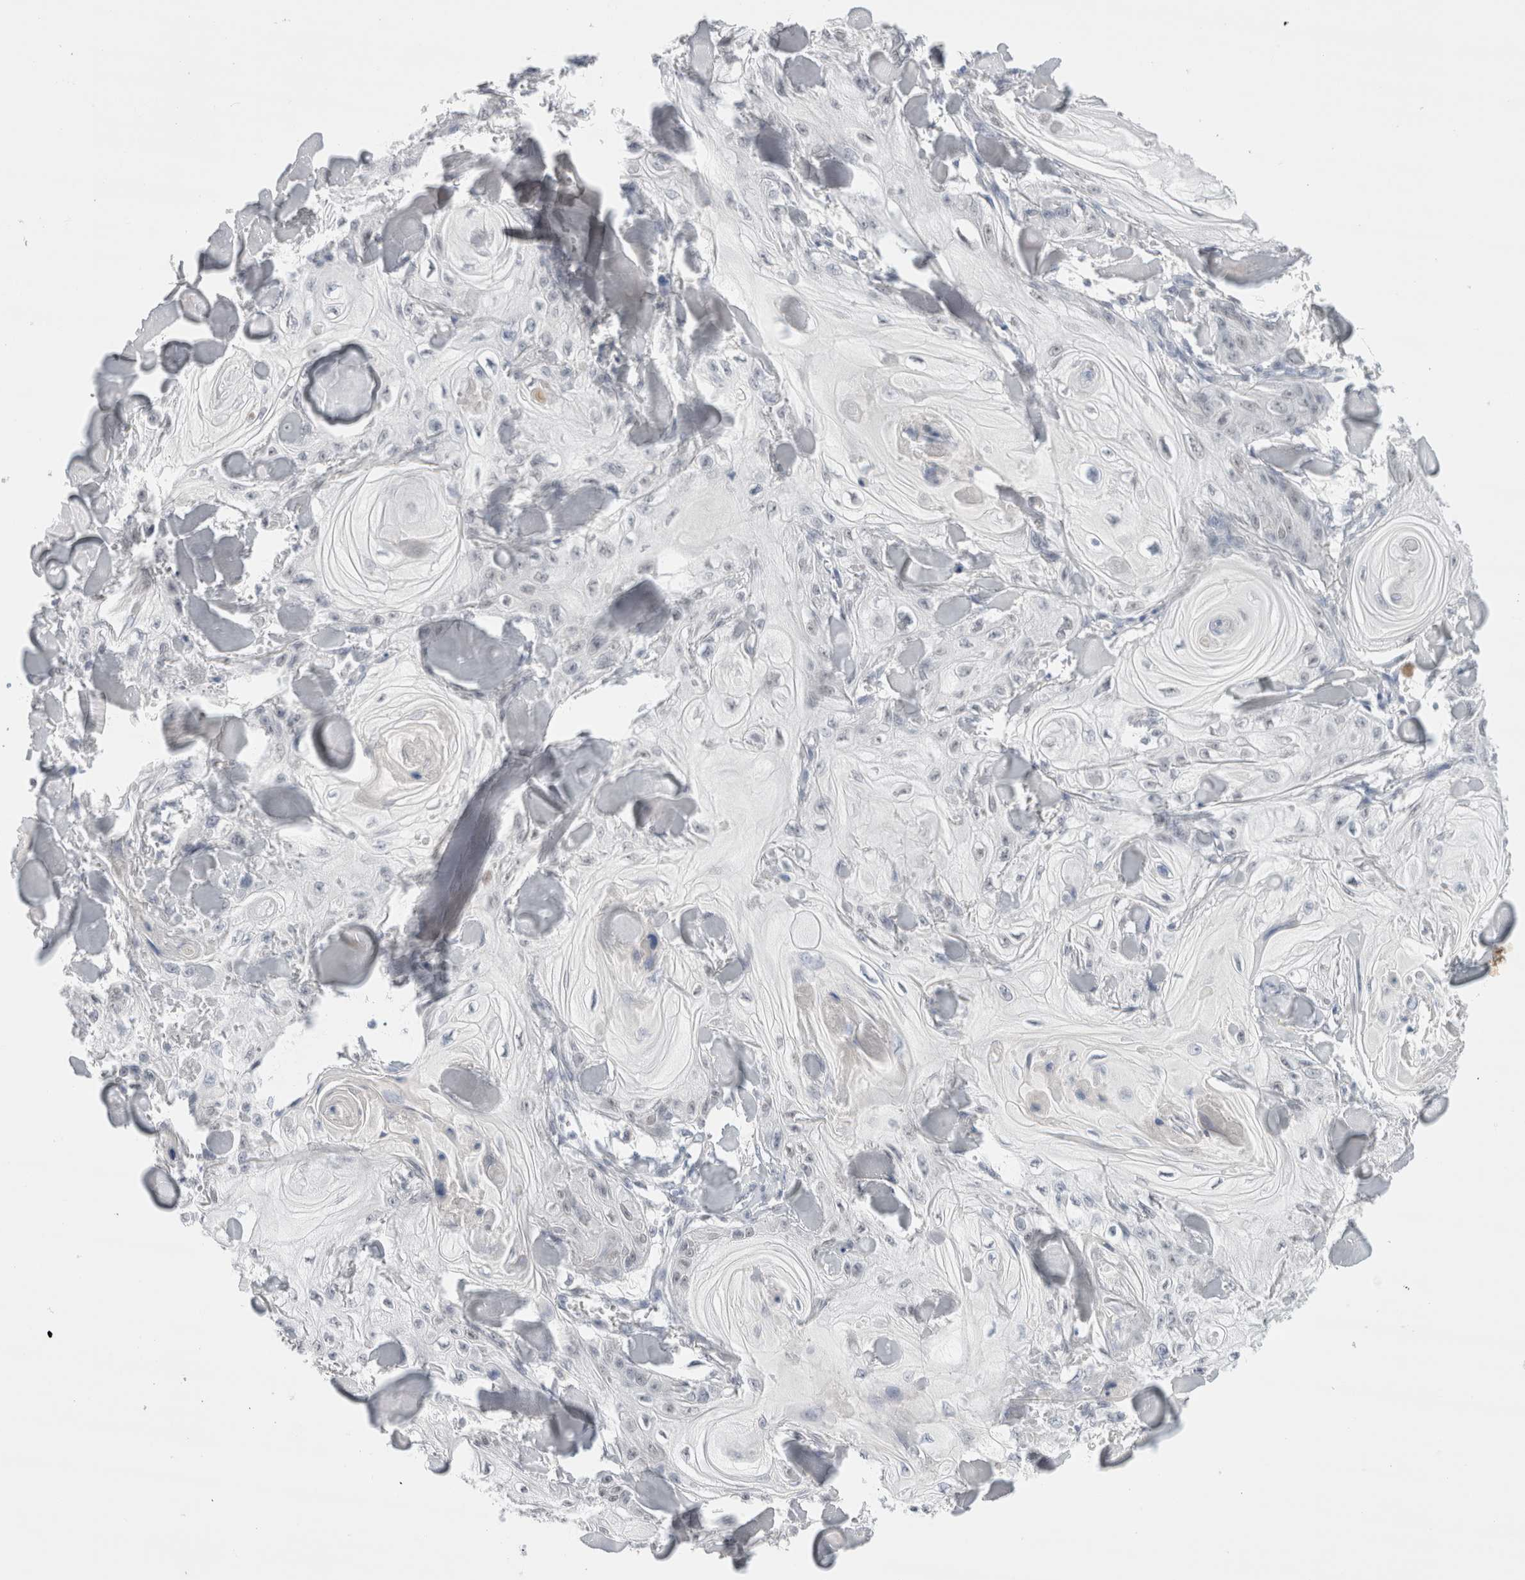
{"staining": {"intensity": "negative", "quantity": "none", "location": "none"}, "tissue": "skin cancer", "cell_type": "Tumor cells", "image_type": "cancer", "snomed": [{"axis": "morphology", "description": "Squamous cell carcinoma, NOS"}, {"axis": "topography", "description": "Skin"}], "caption": "Immunohistochemistry of human squamous cell carcinoma (skin) reveals no staining in tumor cells.", "gene": "SLC22A12", "patient": {"sex": "male", "age": 74}}